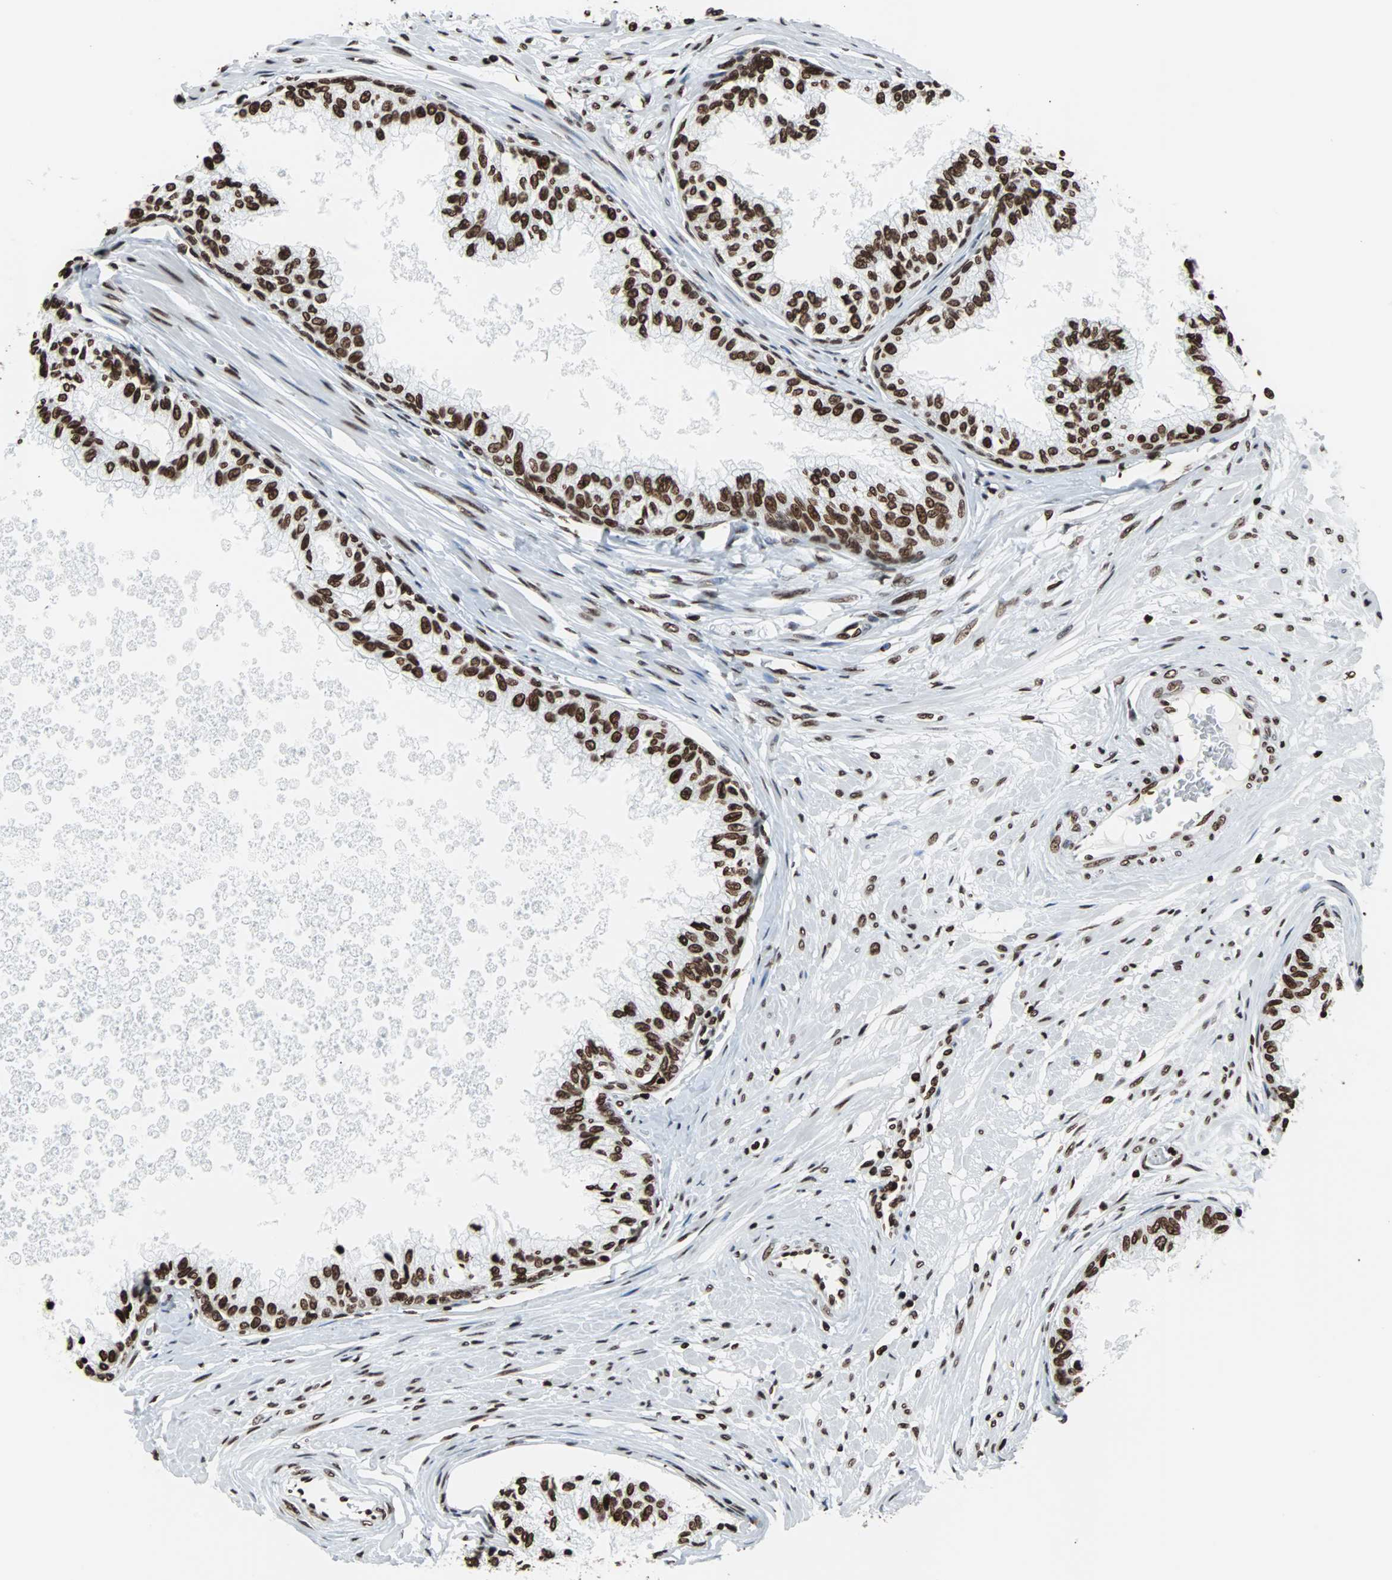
{"staining": {"intensity": "strong", "quantity": ">75%", "location": "nuclear"}, "tissue": "prostate", "cell_type": "Glandular cells", "image_type": "normal", "snomed": [{"axis": "morphology", "description": "Normal tissue, NOS"}, {"axis": "topography", "description": "Prostate"}, {"axis": "topography", "description": "Seminal veicle"}], "caption": "Glandular cells reveal high levels of strong nuclear expression in about >75% of cells in unremarkable prostate. The staining was performed using DAB (3,3'-diaminobenzidine), with brown indicating positive protein expression. Nuclei are stained blue with hematoxylin.", "gene": "H2BC18", "patient": {"sex": "male", "age": 60}}